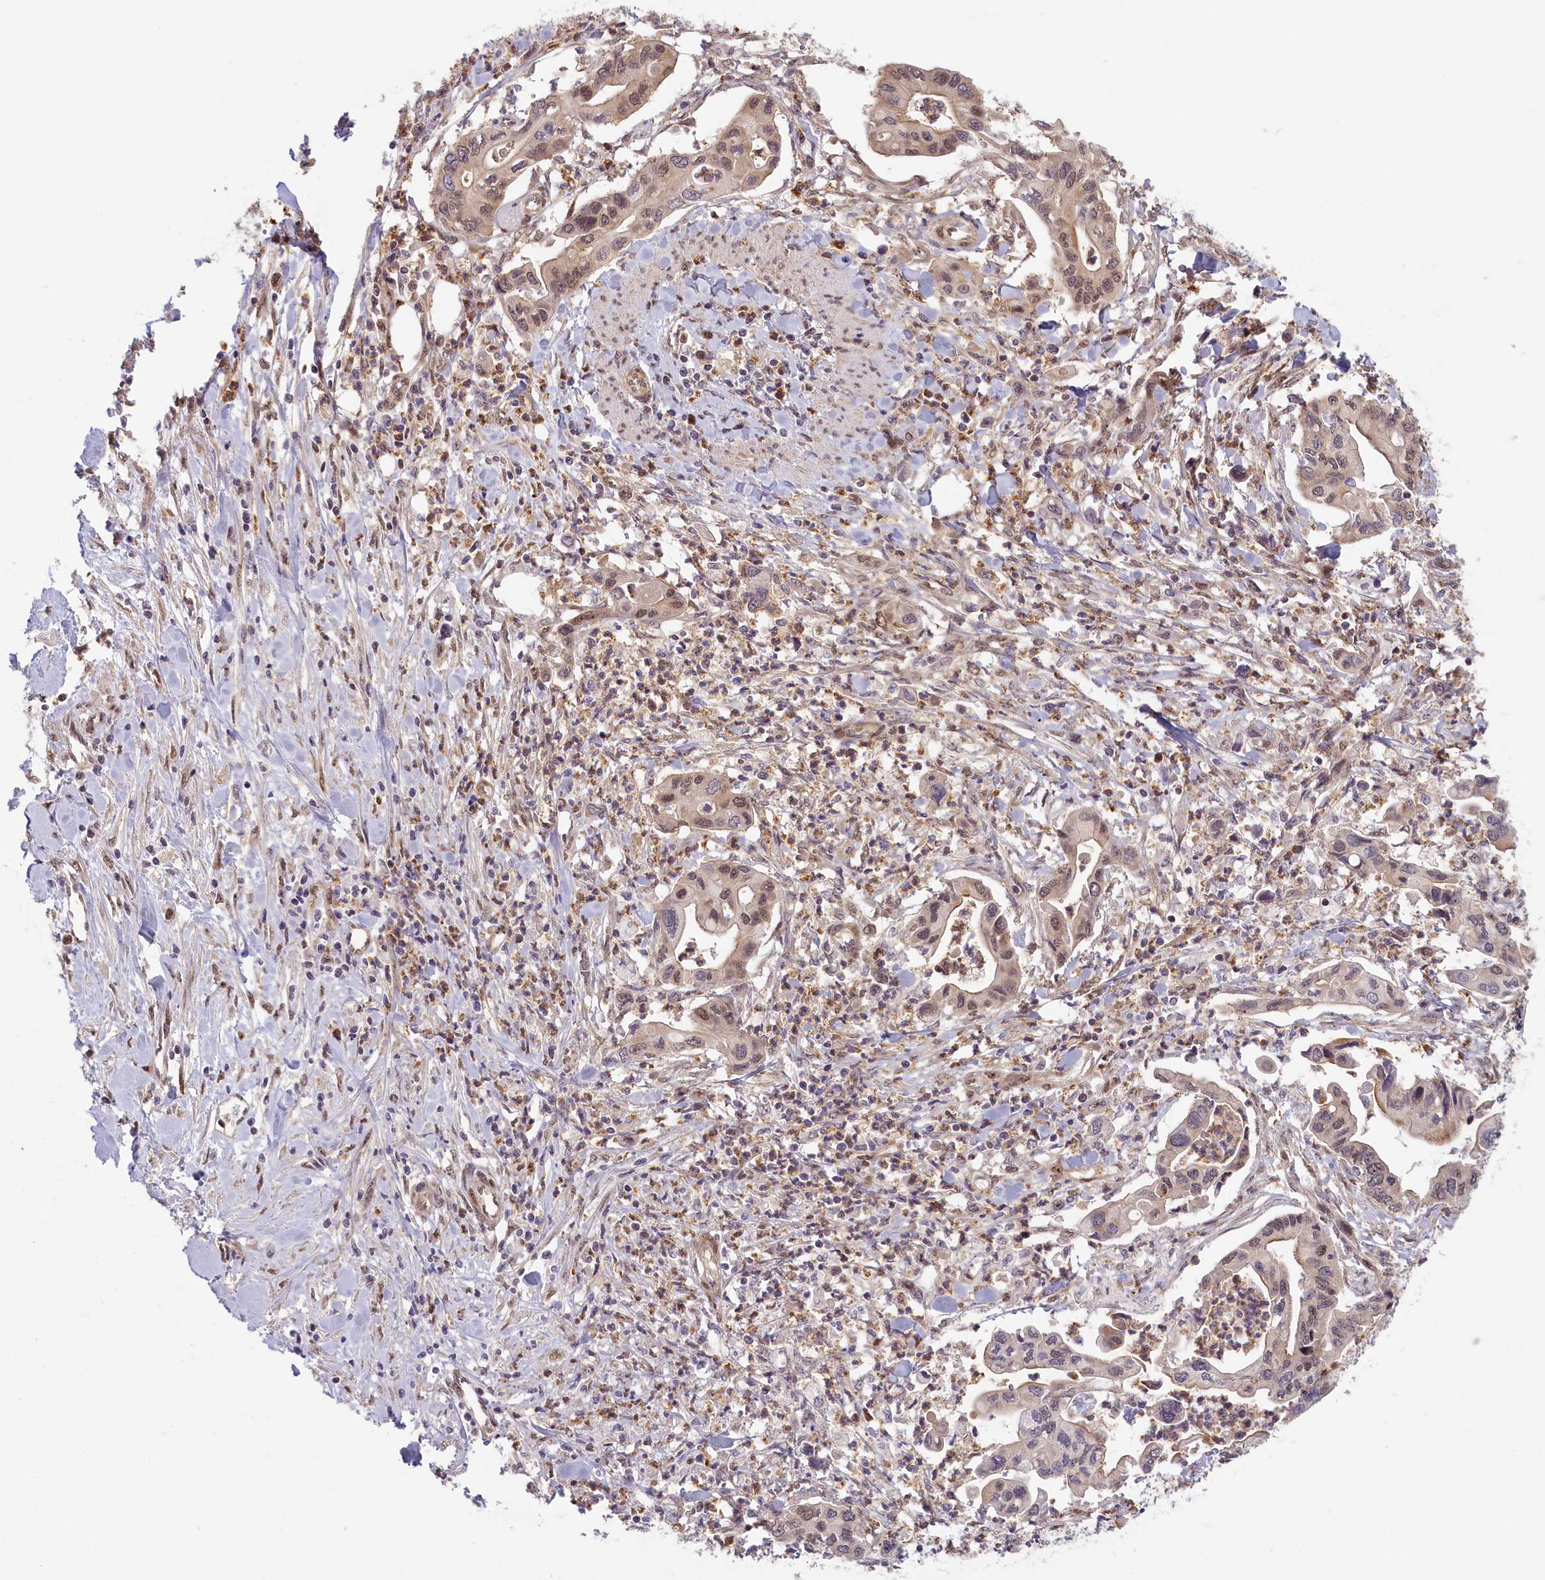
{"staining": {"intensity": "moderate", "quantity": ">75%", "location": "nuclear"}, "tissue": "pancreatic cancer", "cell_type": "Tumor cells", "image_type": "cancer", "snomed": [{"axis": "morphology", "description": "Adenocarcinoma, NOS"}, {"axis": "topography", "description": "Pancreas"}], "caption": "A brown stain highlights moderate nuclear positivity of a protein in adenocarcinoma (pancreatic) tumor cells.", "gene": "C19orf44", "patient": {"sex": "female", "age": 50}}